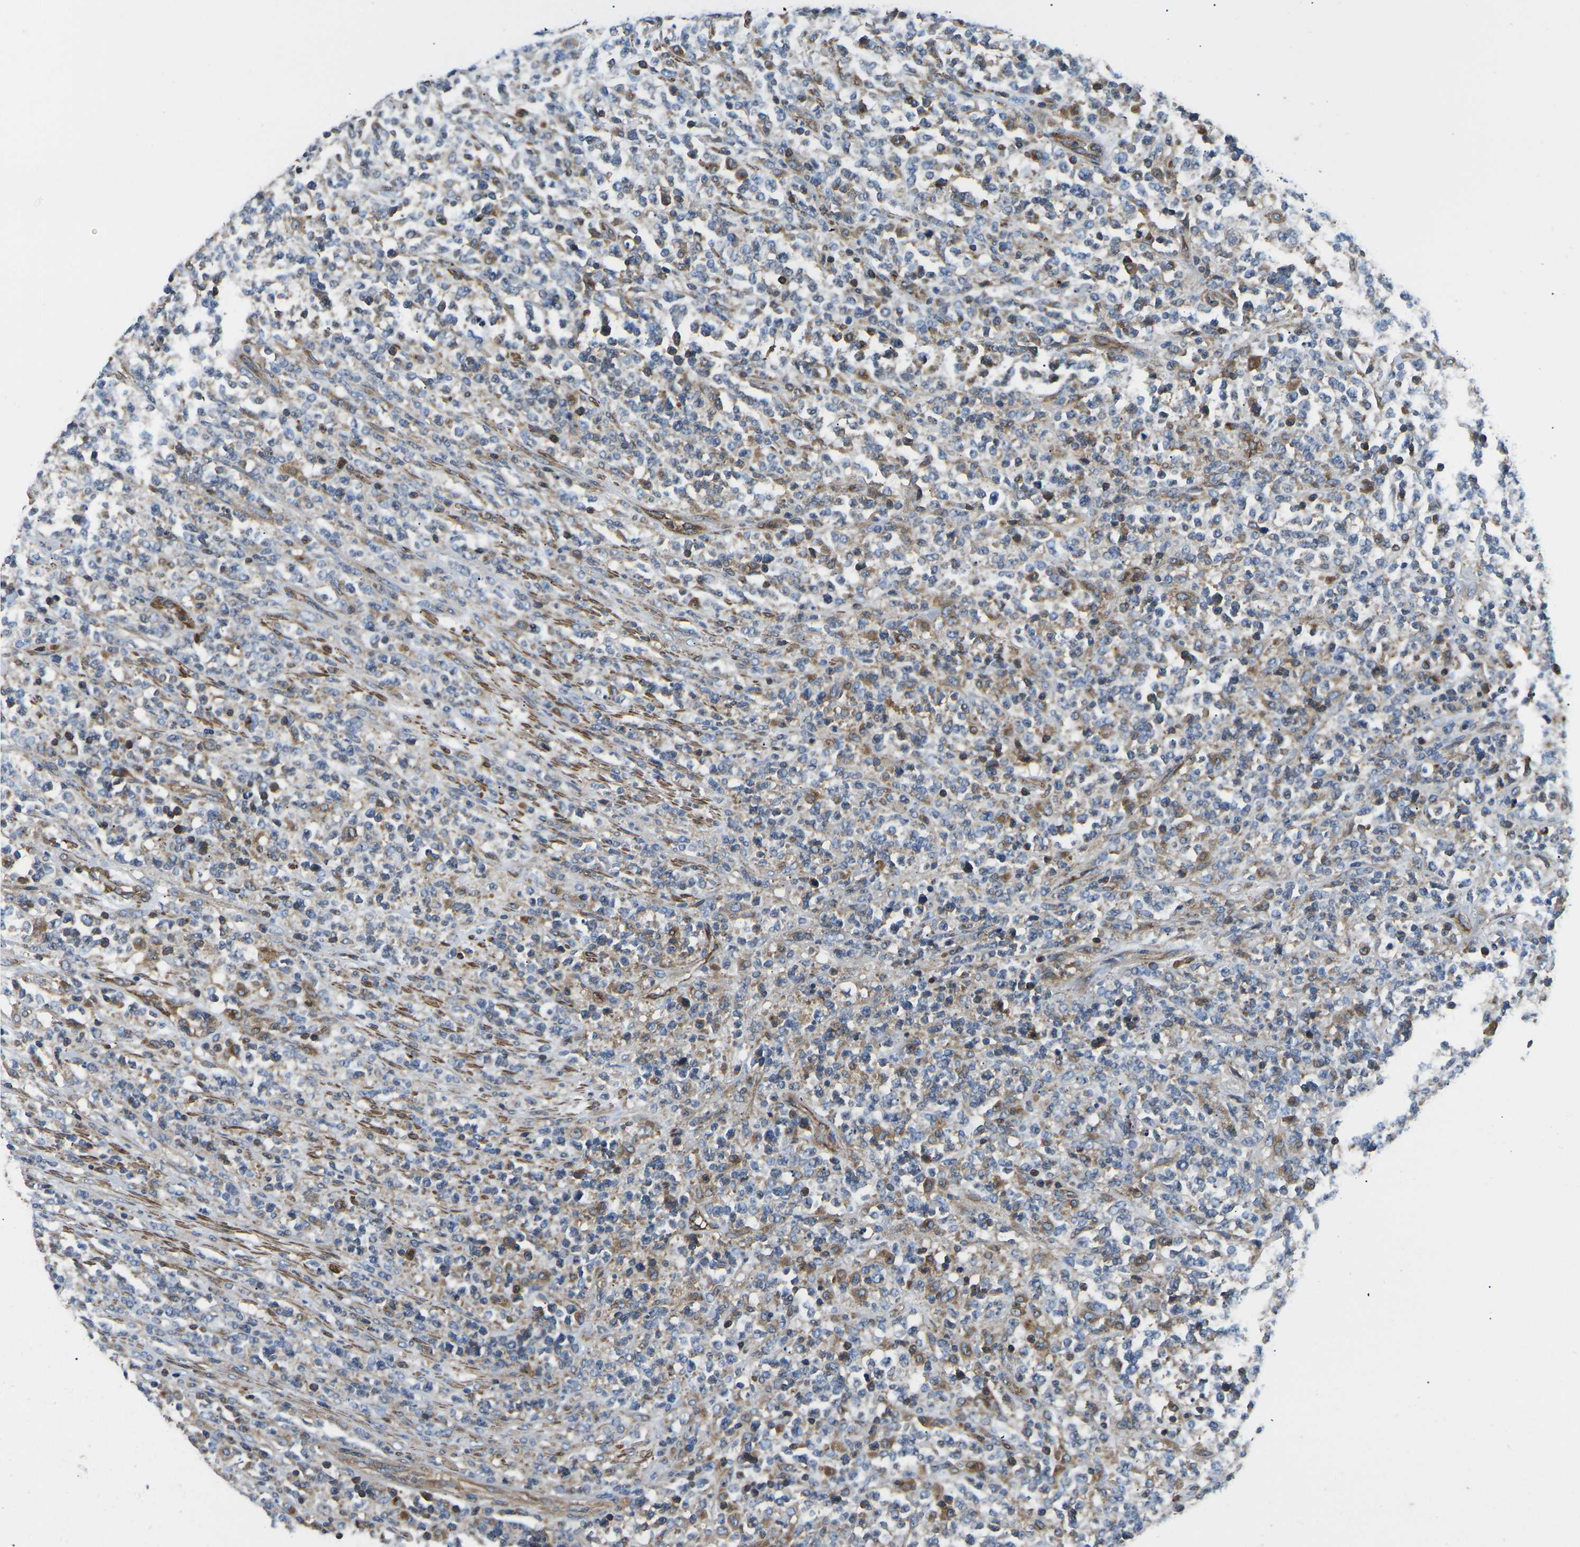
{"staining": {"intensity": "moderate", "quantity": "<25%", "location": "cytoplasmic/membranous"}, "tissue": "lymphoma", "cell_type": "Tumor cells", "image_type": "cancer", "snomed": [{"axis": "morphology", "description": "Malignant lymphoma, non-Hodgkin's type, High grade"}, {"axis": "topography", "description": "Soft tissue"}], "caption": "This is an image of IHC staining of malignant lymphoma, non-Hodgkin's type (high-grade), which shows moderate positivity in the cytoplasmic/membranous of tumor cells.", "gene": "KCNJ15", "patient": {"sex": "male", "age": 18}}